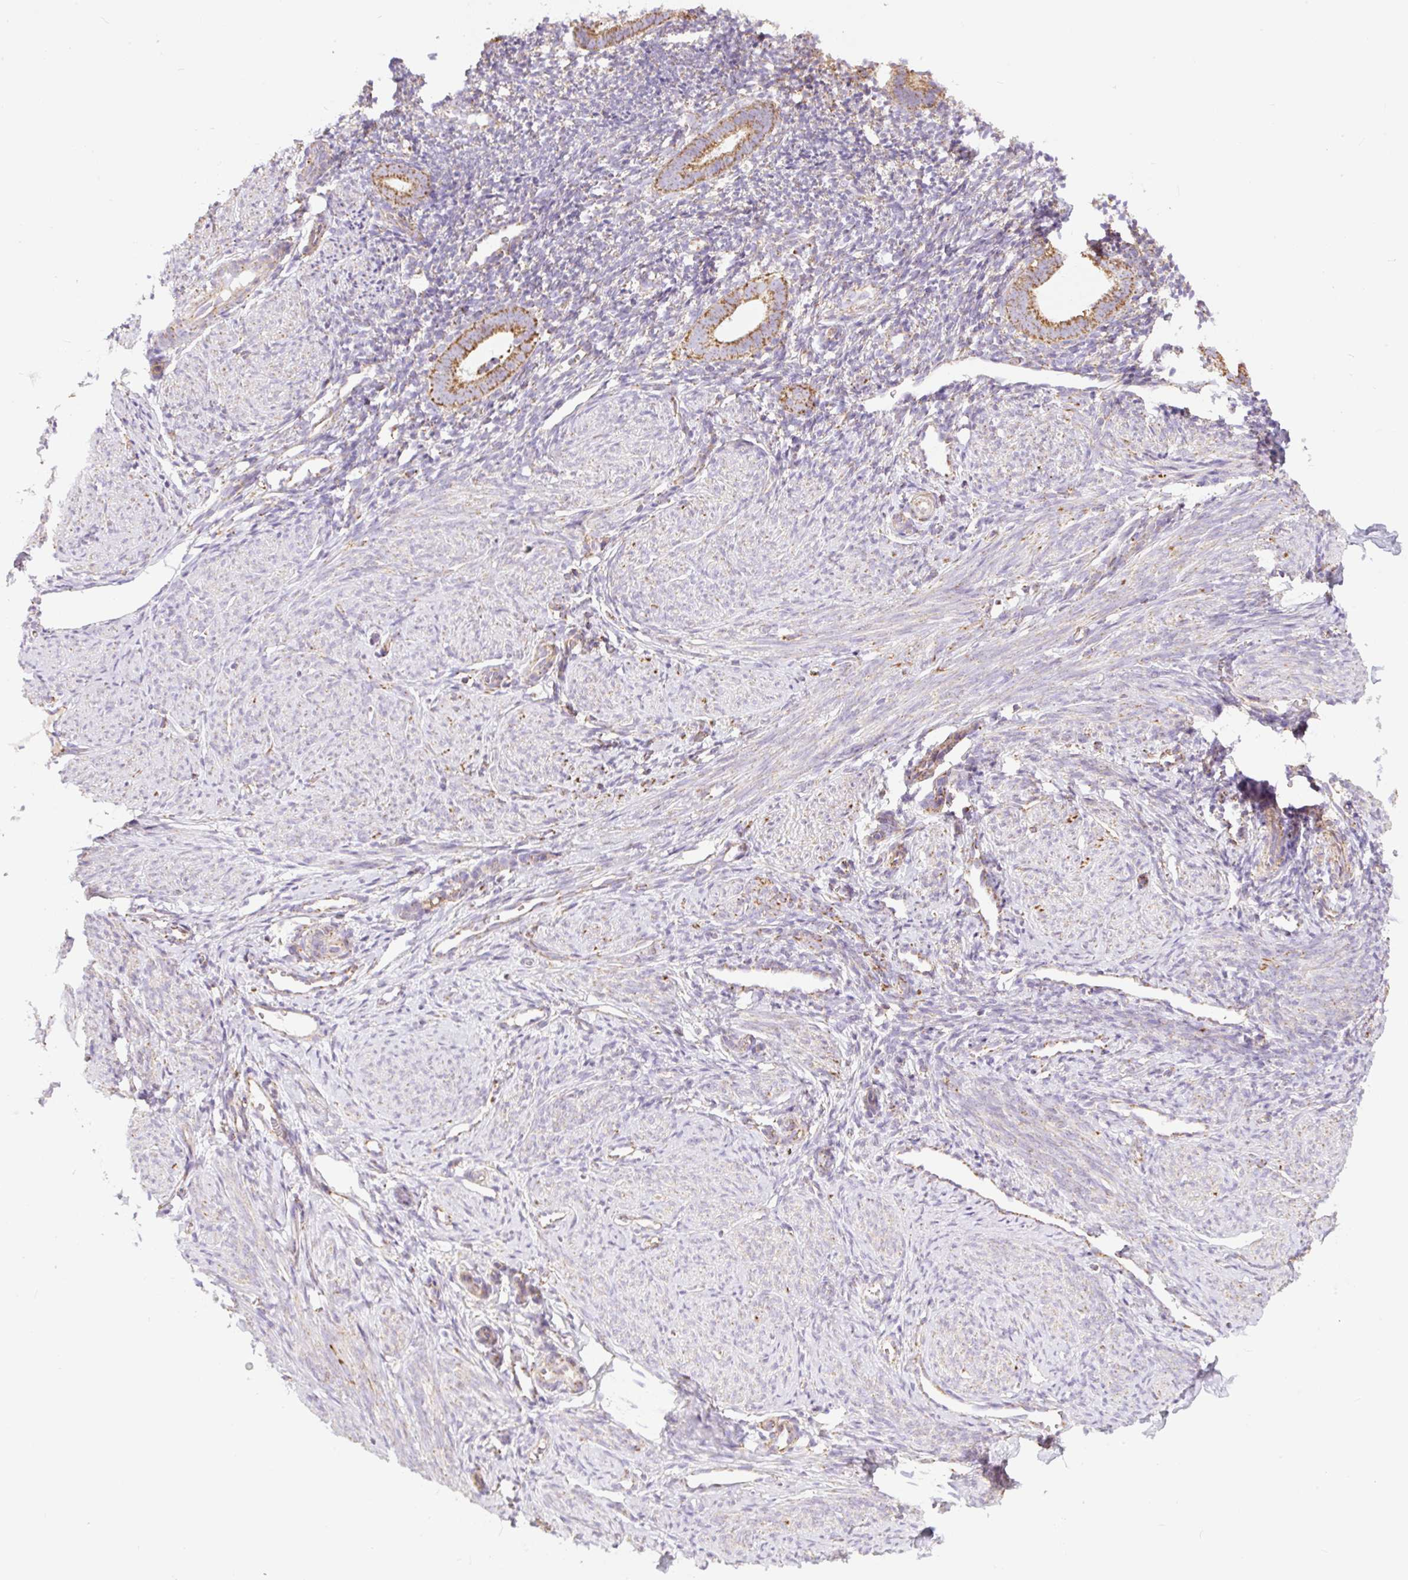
{"staining": {"intensity": "moderate", "quantity": "25%-75%", "location": "cytoplasmic/membranous"}, "tissue": "endometrium", "cell_type": "Cells in endometrial stroma", "image_type": "normal", "snomed": [{"axis": "morphology", "description": "Normal tissue, NOS"}, {"axis": "topography", "description": "Endometrium"}], "caption": "Cells in endometrial stroma reveal moderate cytoplasmic/membranous positivity in approximately 25%-75% of cells in unremarkable endometrium. (brown staining indicates protein expression, while blue staining denotes nuclei).", "gene": "DAAM2", "patient": {"sex": "female", "age": 39}}